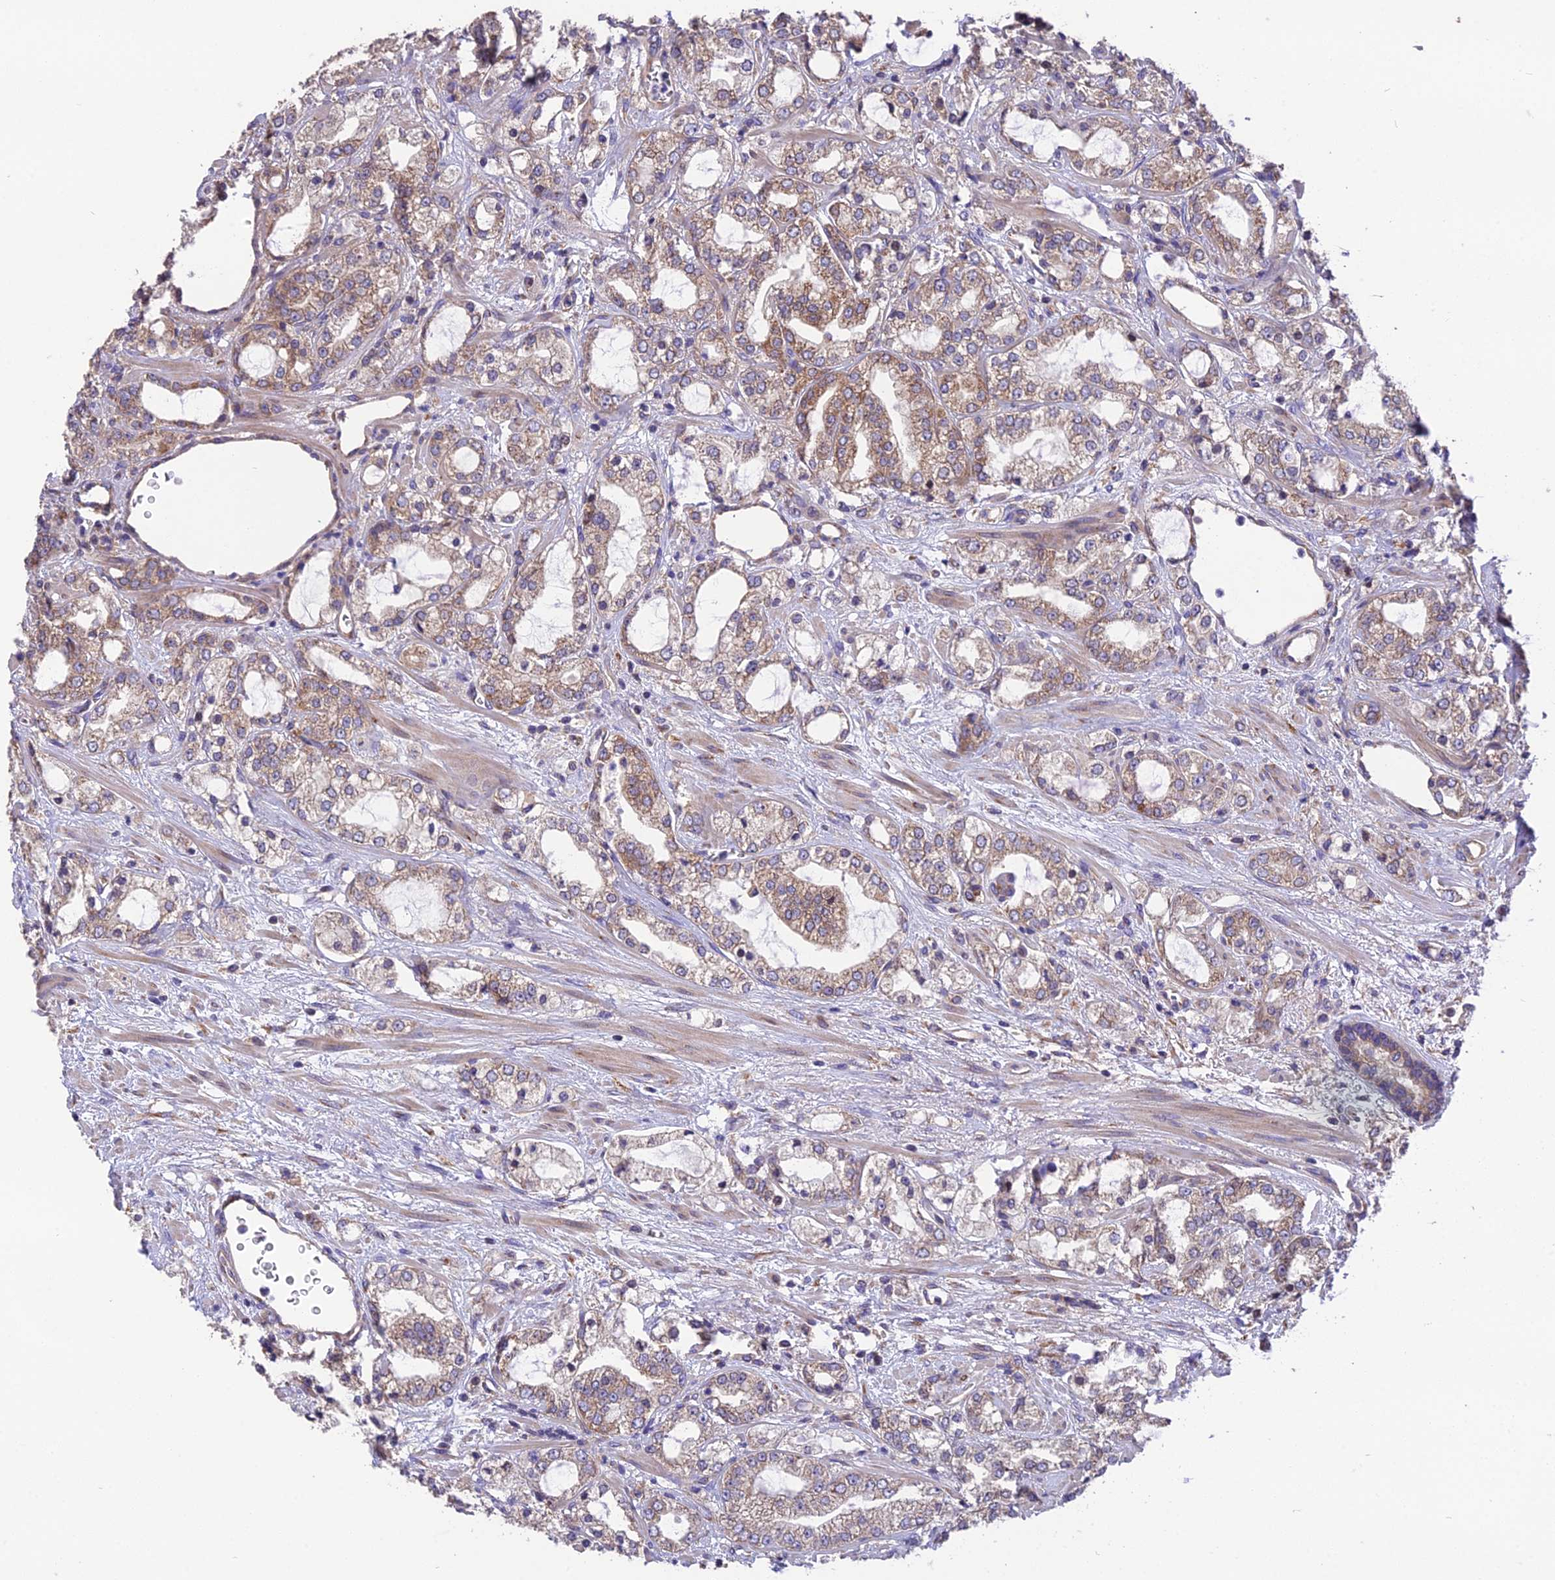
{"staining": {"intensity": "moderate", "quantity": ">75%", "location": "cytoplasmic/membranous"}, "tissue": "prostate cancer", "cell_type": "Tumor cells", "image_type": "cancer", "snomed": [{"axis": "morphology", "description": "Adenocarcinoma, High grade"}, {"axis": "topography", "description": "Prostate"}], "caption": "Protein expression analysis of human prostate adenocarcinoma (high-grade) reveals moderate cytoplasmic/membranous expression in about >75% of tumor cells.", "gene": "BLOC1S4", "patient": {"sex": "male", "age": 64}}